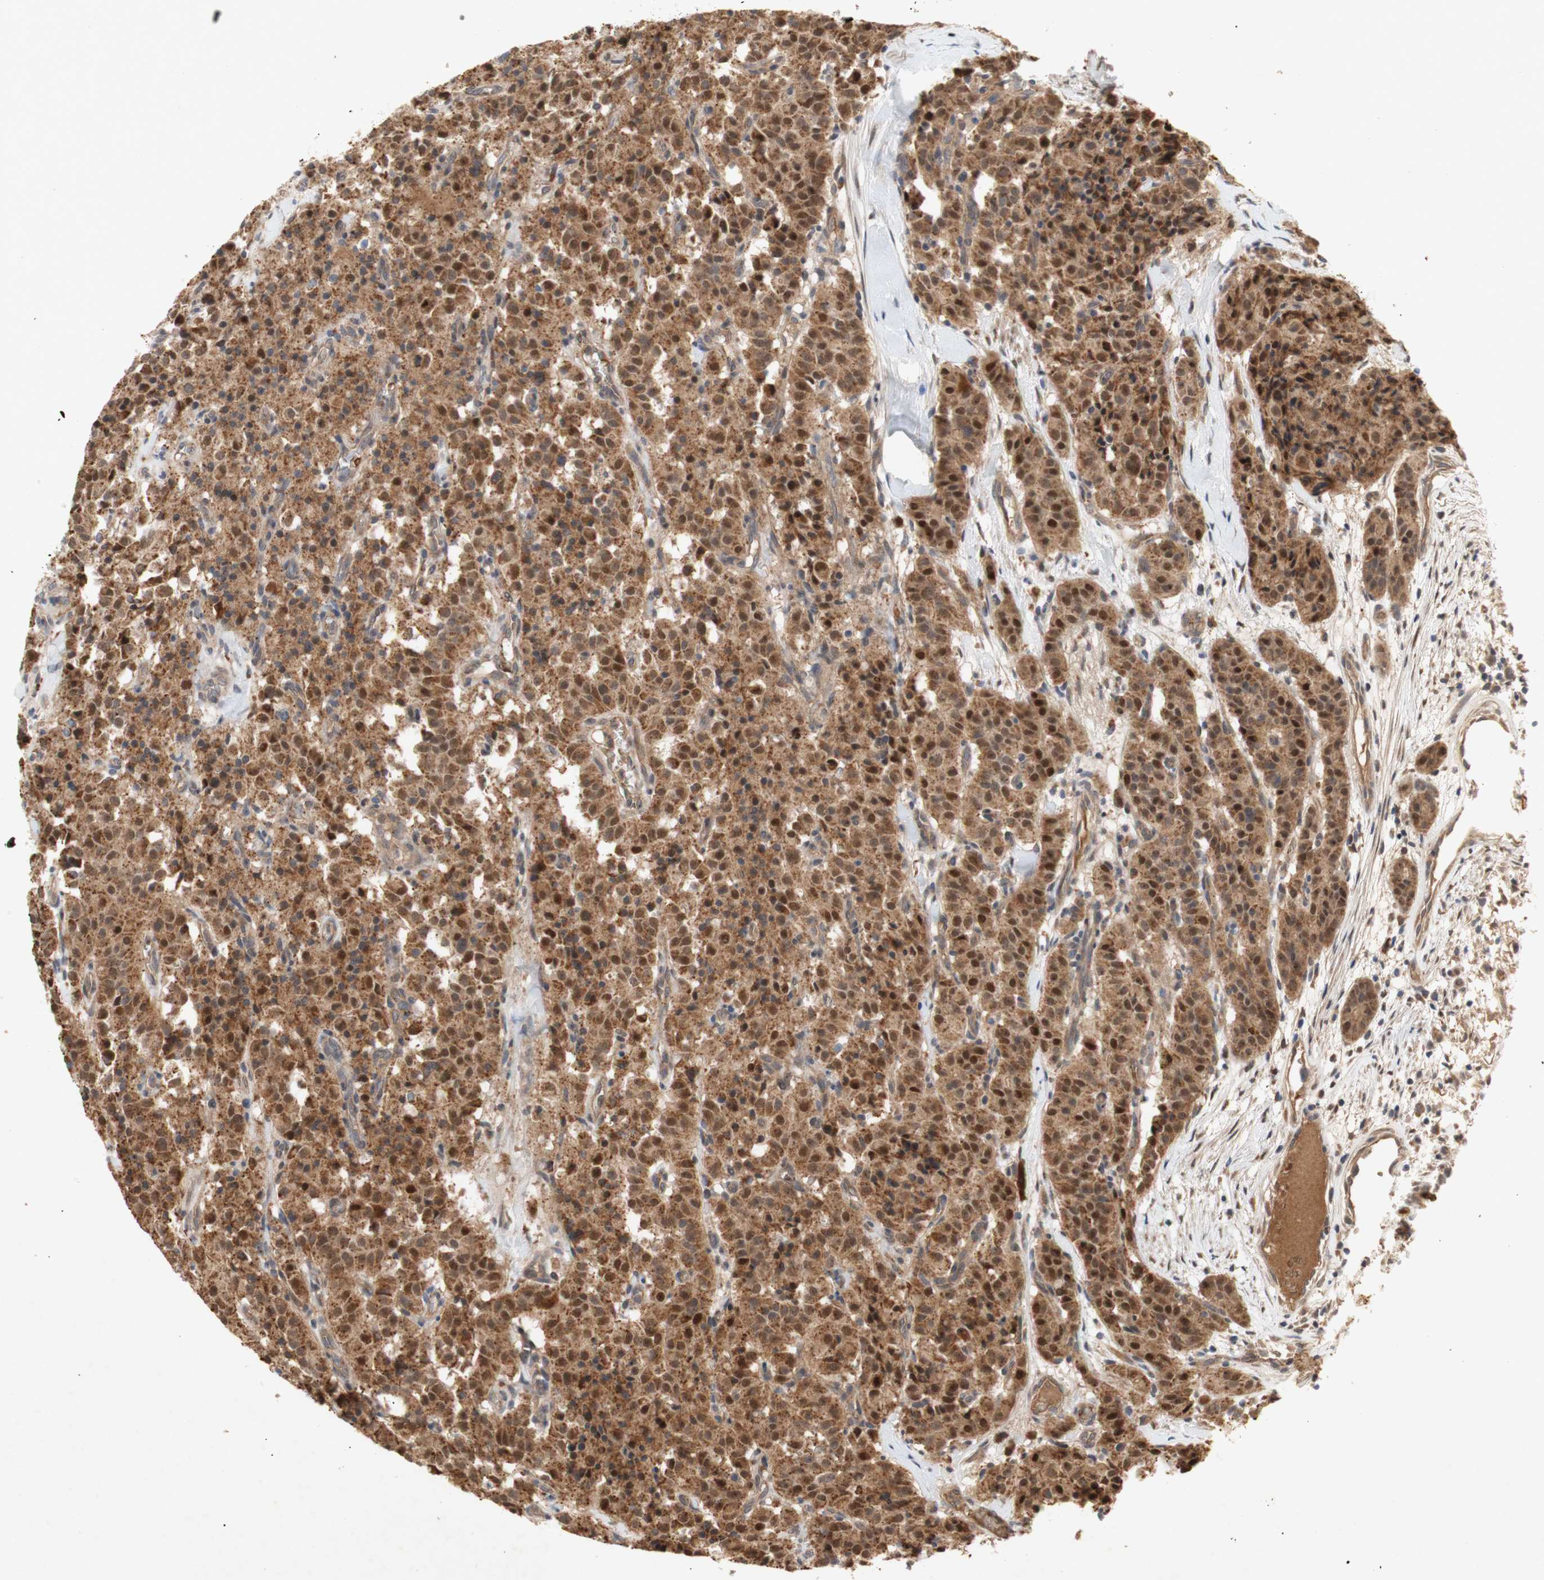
{"staining": {"intensity": "moderate", "quantity": ">75%", "location": "cytoplasmic/membranous,nuclear"}, "tissue": "carcinoid", "cell_type": "Tumor cells", "image_type": "cancer", "snomed": [{"axis": "morphology", "description": "Carcinoid, malignant, NOS"}, {"axis": "topography", "description": "Lung"}], "caption": "IHC histopathology image of neoplastic tissue: human carcinoid stained using immunohistochemistry (IHC) demonstrates medium levels of moderate protein expression localized specifically in the cytoplasmic/membranous and nuclear of tumor cells, appearing as a cytoplasmic/membranous and nuclear brown color.", "gene": "PKN1", "patient": {"sex": "male", "age": 30}}